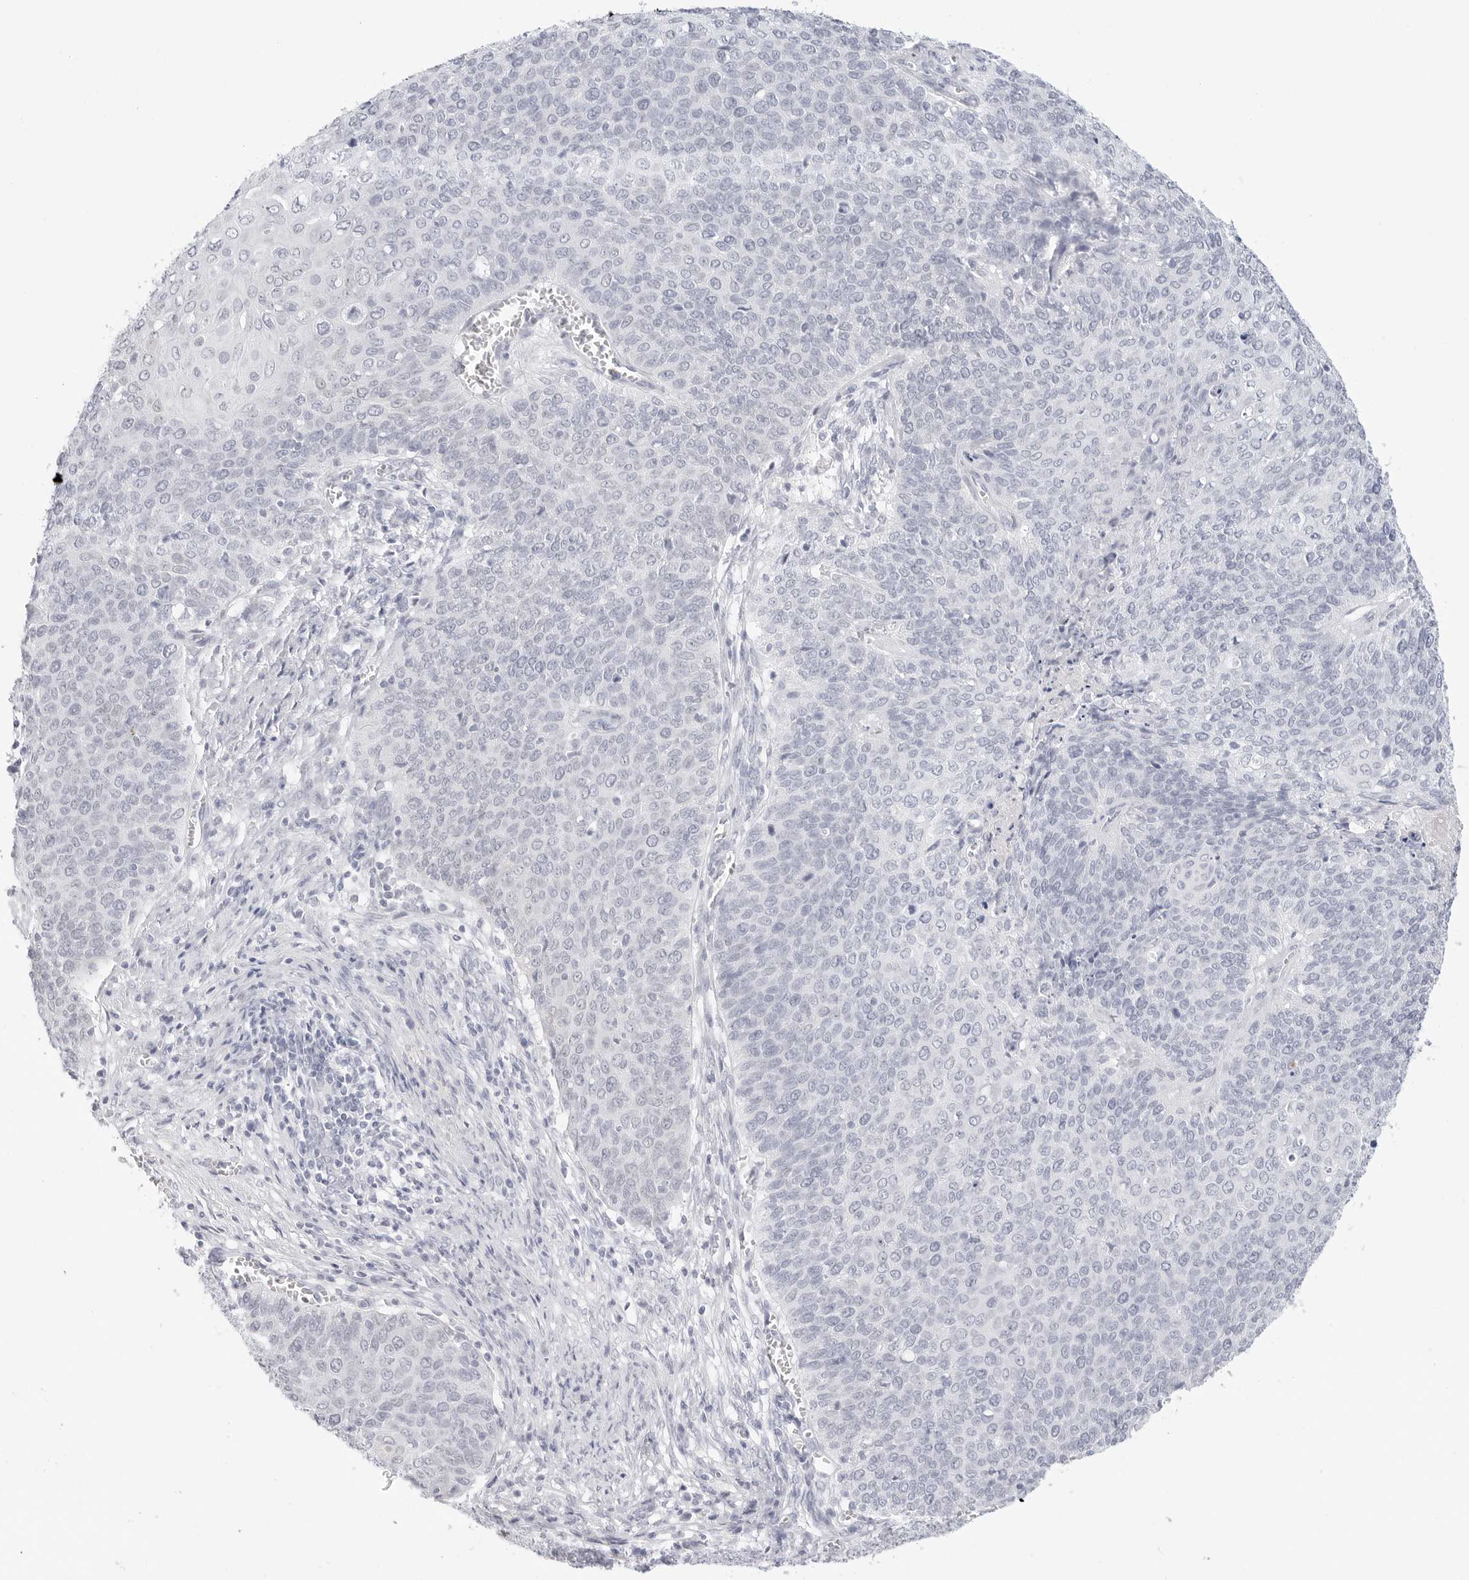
{"staining": {"intensity": "negative", "quantity": "none", "location": "none"}, "tissue": "cervical cancer", "cell_type": "Tumor cells", "image_type": "cancer", "snomed": [{"axis": "morphology", "description": "Squamous cell carcinoma, NOS"}, {"axis": "topography", "description": "Cervix"}], "caption": "An IHC histopathology image of cervical cancer is shown. There is no staining in tumor cells of cervical cancer. (DAB (3,3'-diaminobenzidine) immunohistochemistry (IHC), high magnification).", "gene": "HMGCS2", "patient": {"sex": "female", "age": 39}}